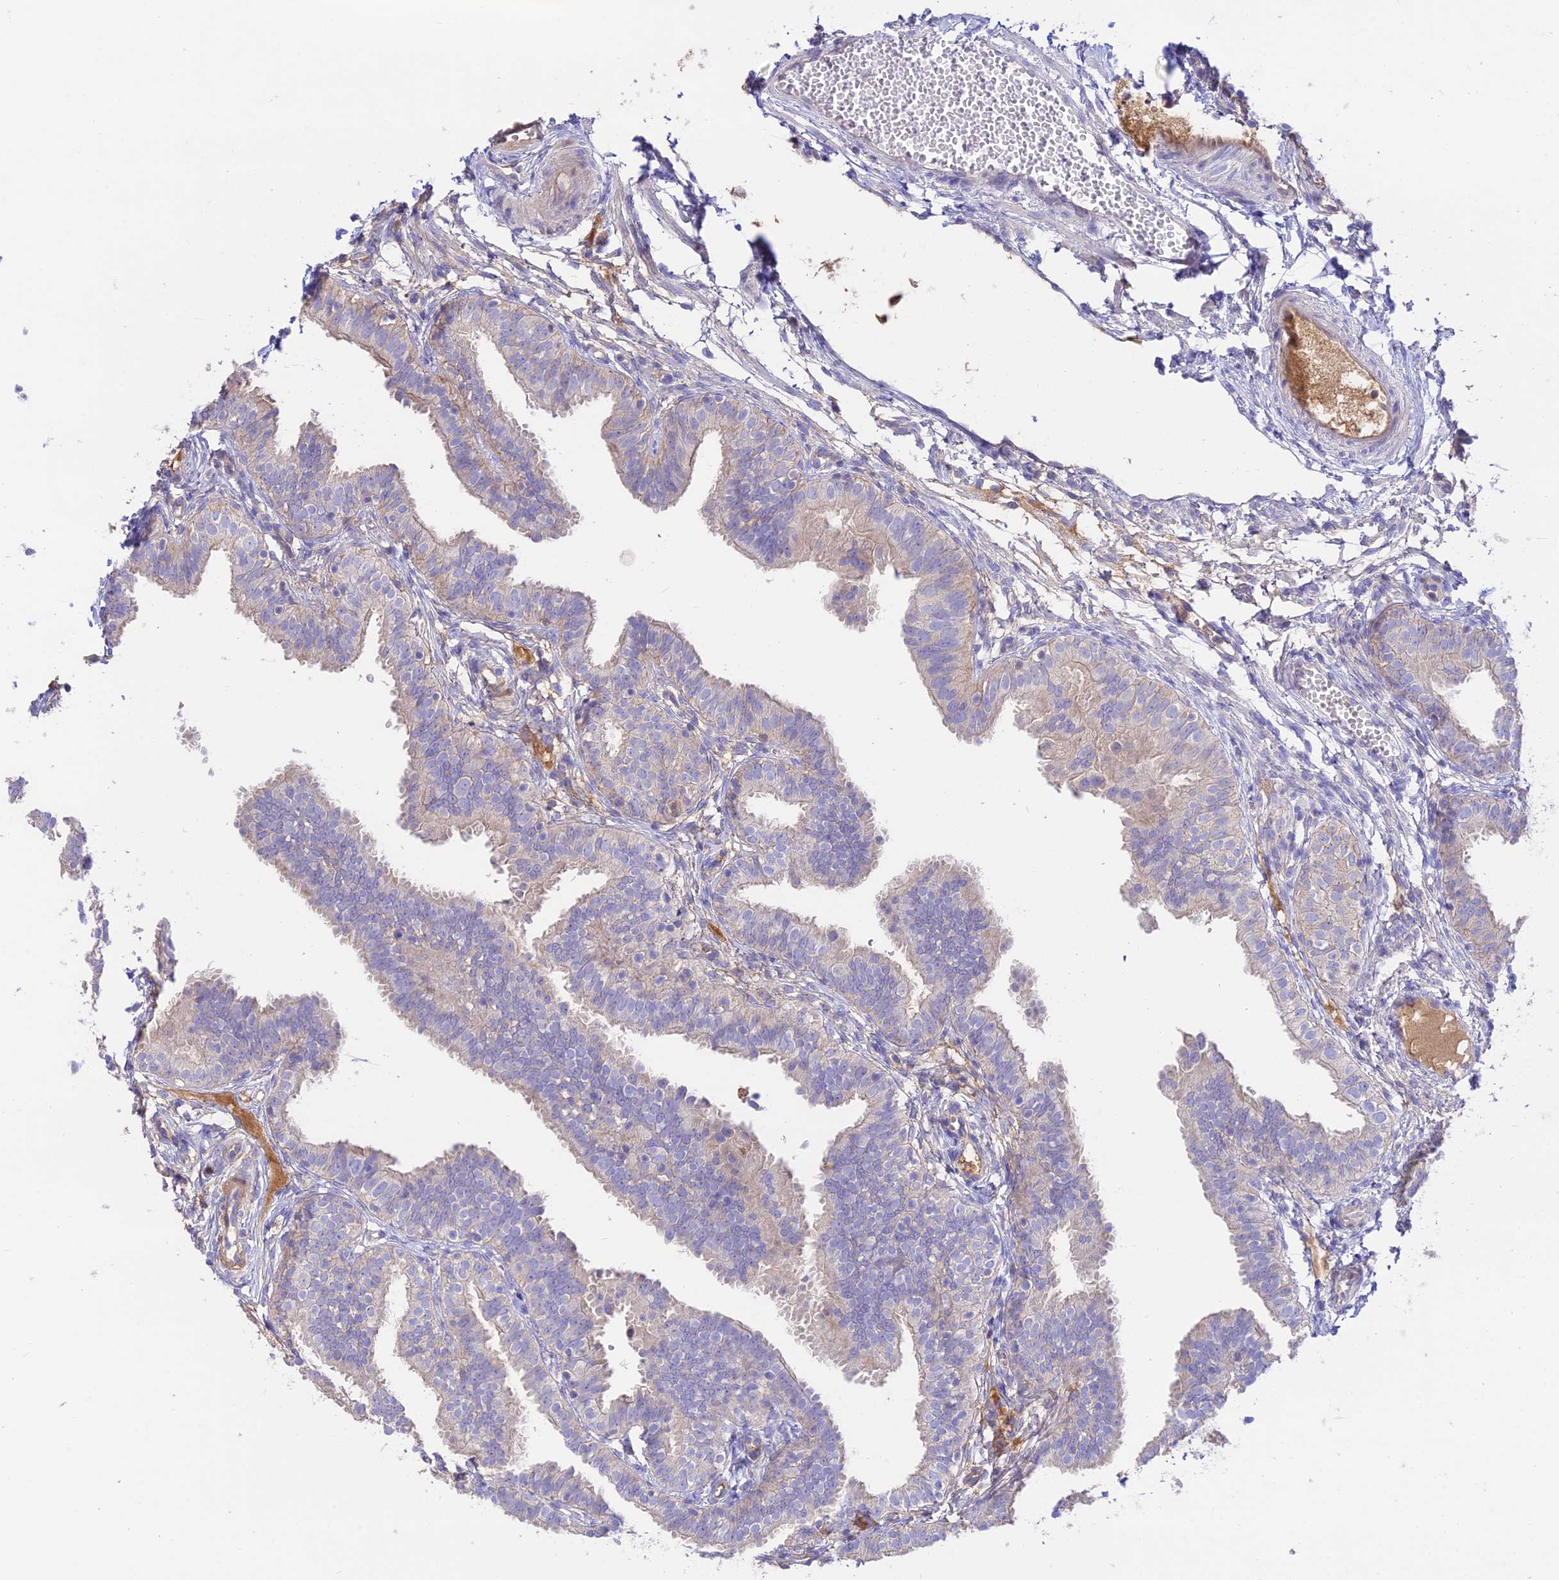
{"staining": {"intensity": "weak", "quantity": "<25%", "location": "cytoplasmic/membranous"}, "tissue": "fallopian tube", "cell_type": "Glandular cells", "image_type": "normal", "snomed": [{"axis": "morphology", "description": "Normal tissue, NOS"}, {"axis": "topography", "description": "Fallopian tube"}], "caption": "Photomicrograph shows no significant protein expression in glandular cells of unremarkable fallopian tube. (DAB immunohistochemistry (IHC) visualized using brightfield microscopy, high magnification).", "gene": "NLRP9", "patient": {"sex": "female", "age": 35}}